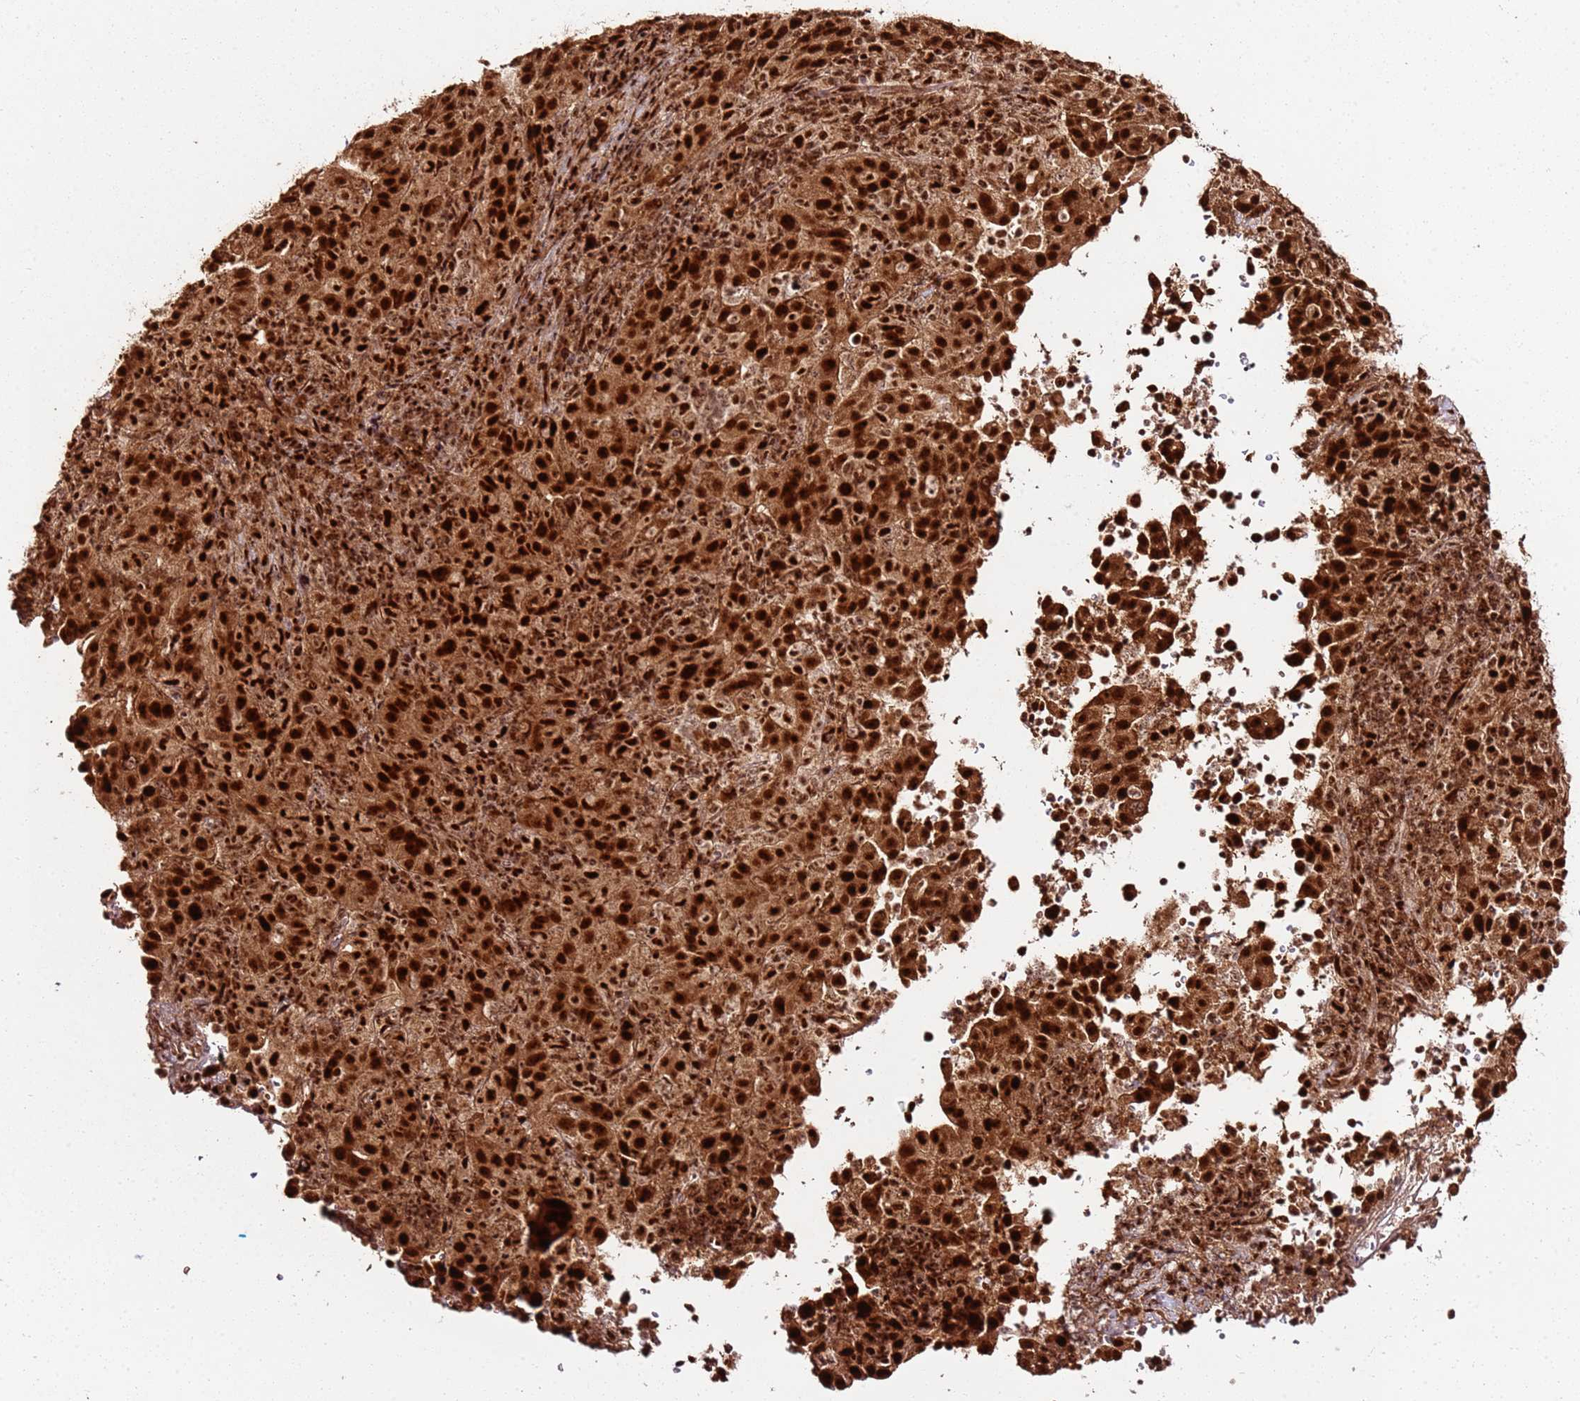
{"staining": {"intensity": "strong", "quantity": ">75%", "location": "cytoplasmic/membranous,nuclear"}, "tissue": "pancreatic cancer", "cell_type": "Tumor cells", "image_type": "cancer", "snomed": [{"axis": "morphology", "description": "Adenocarcinoma, NOS"}, {"axis": "topography", "description": "Pancreas"}], "caption": "Brown immunohistochemical staining in pancreatic adenocarcinoma reveals strong cytoplasmic/membranous and nuclear expression in approximately >75% of tumor cells. The protein of interest is stained brown, and the nuclei are stained in blue (DAB IHC with brightfield microscopy, high magnification).", "gene": "XRN2", "patient": {"sex": "male", "age": 63}}